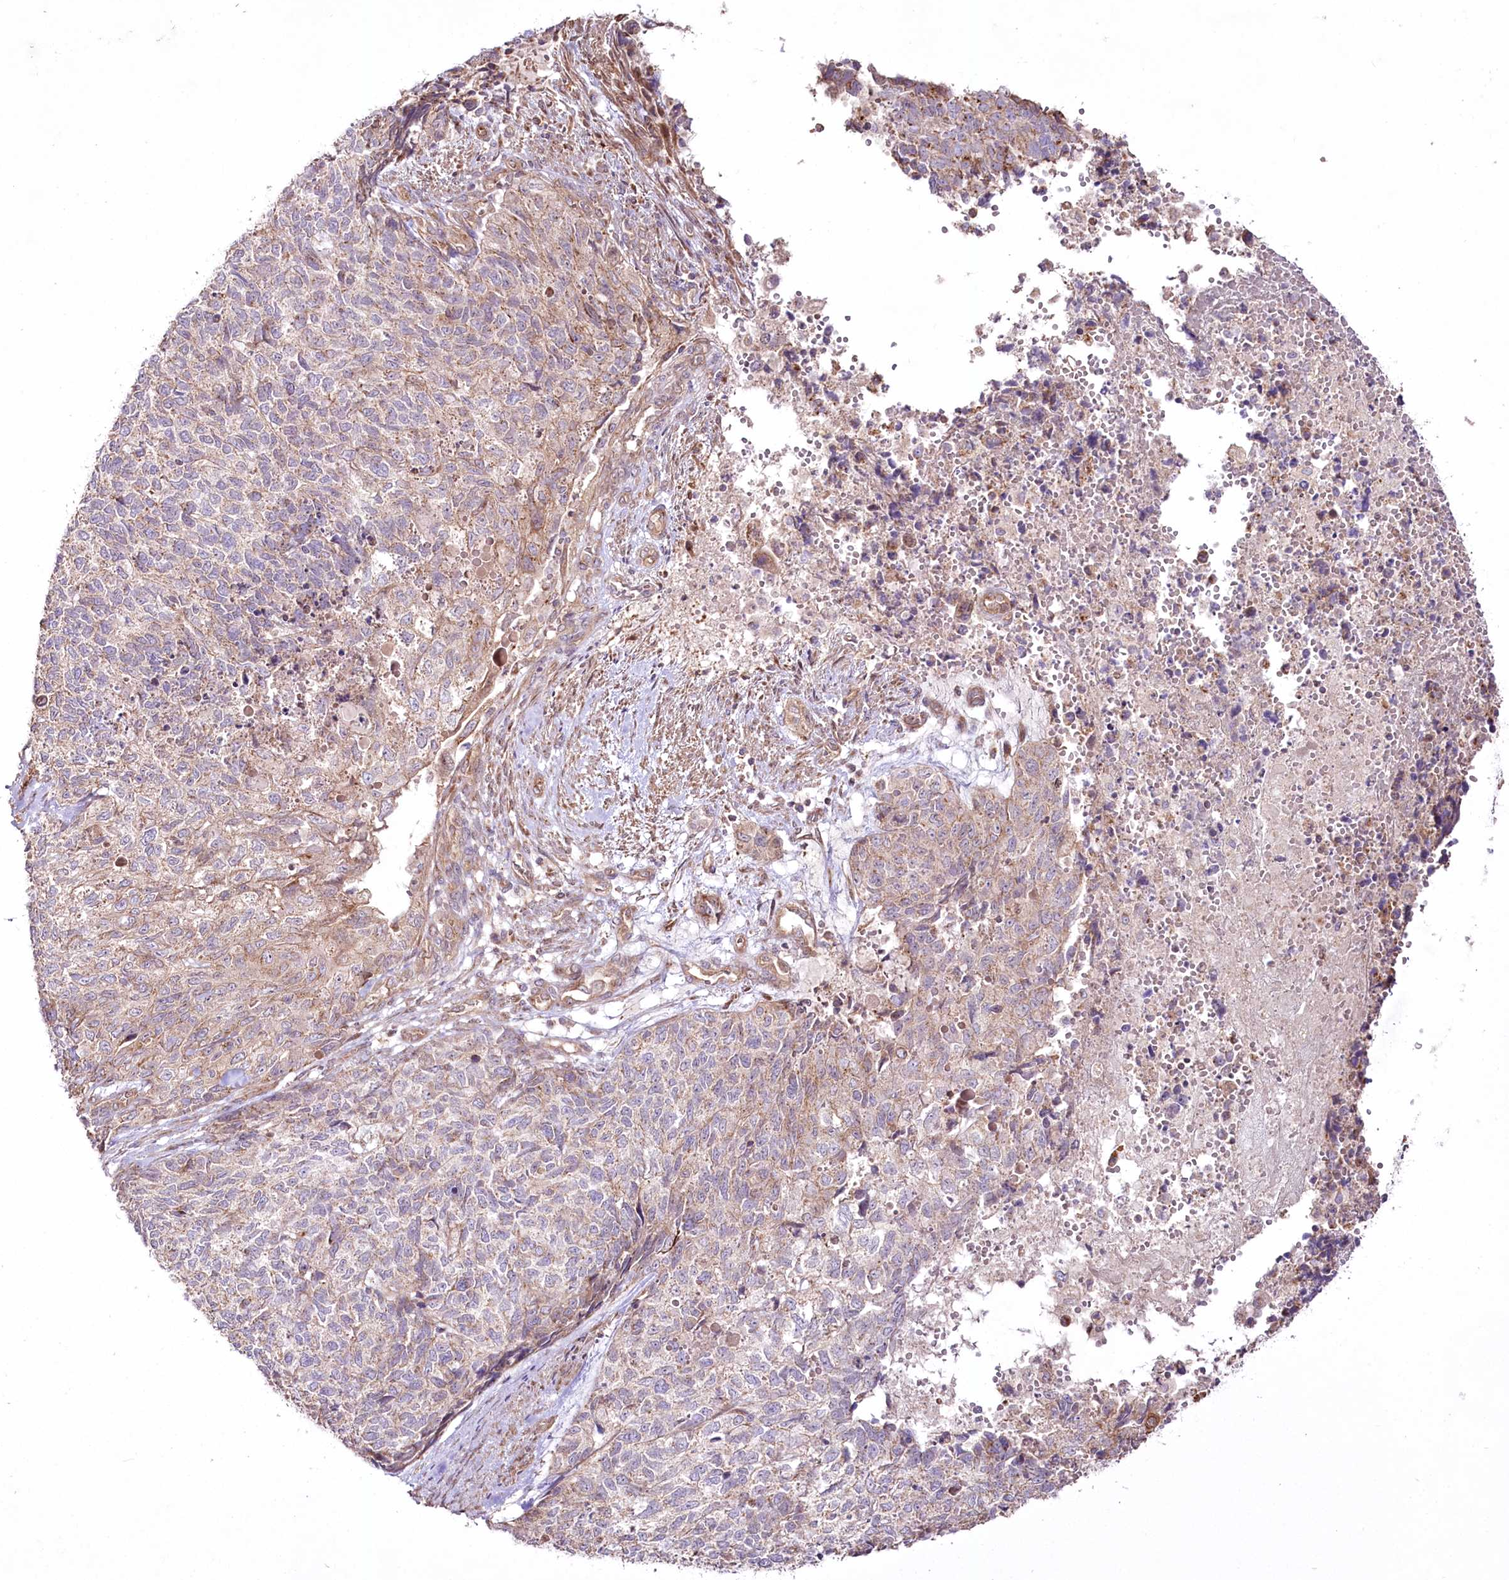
{"staining": {"intensity": "weak", "quantity": "25%-75%", "location": "cytoplasmic/membranous"}, "tissue": "cervical cancer", "cell_type": "Tumor cells", "image_type": "cancer", "snomed": [{"axis": "morphology", "description": "Squamous cell carcinoma, NOS"}, {"axis": "topography", "description": "Cervix"}], "caption": "Protein expression analysis of human cervical cancer (squamous cell carcinoma) reveals weak cytoplasmic/membranous positivity in about 25%-75% of tumor cells. (DAB IHC with brightfield microscopy, high magnification).", "gene": "REXO2", "patient": {"sex": "female", "age": 63}}